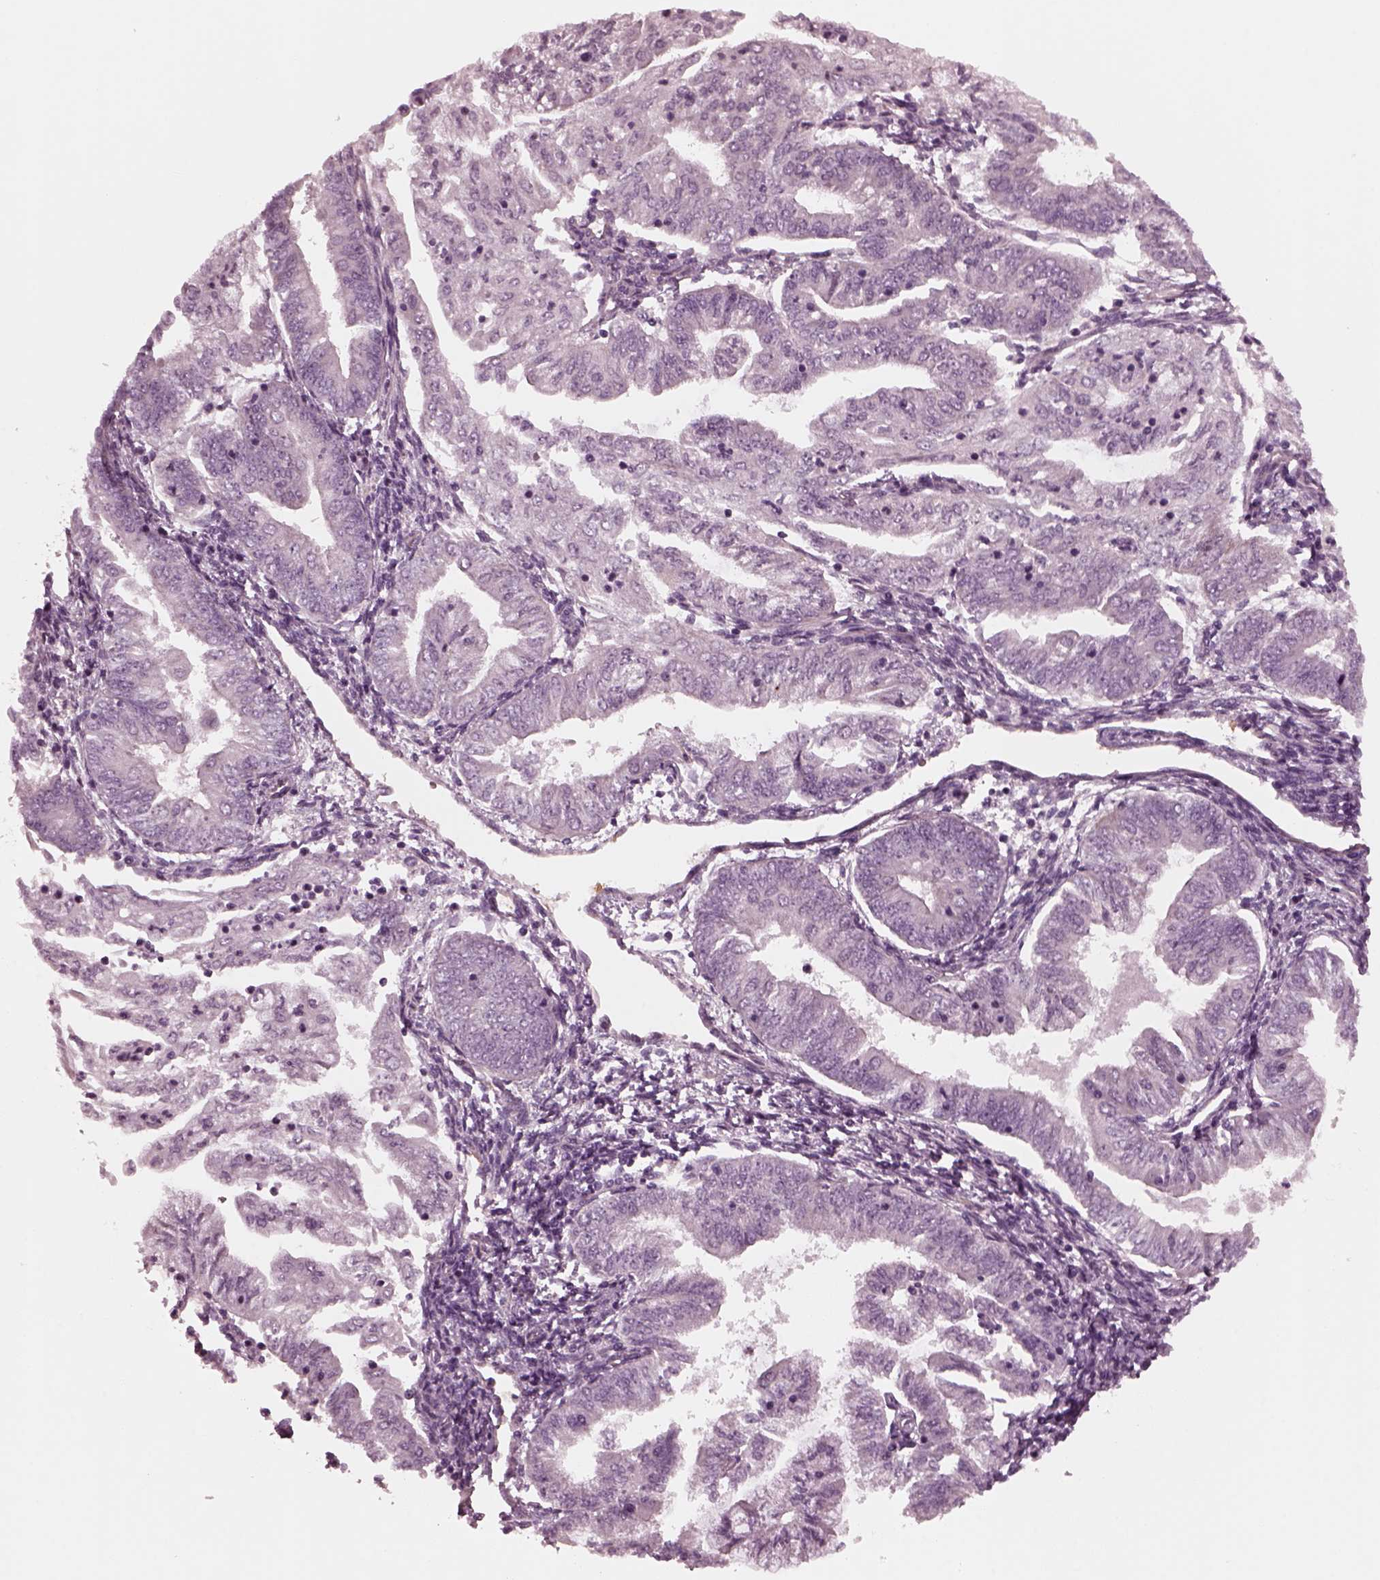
{"staining": {"intensity": "negative", "quantity": "none", "location": "none"}, "tissue": "endometrial cancer", "cell_type": "Tumor cells", "image_type": "cancer", "snomed": [{"axis": "morphology", "description": "Adenocarcinoma, NOS"}, {"axis": "topography", "description": "Endometrium"}], "caption": "Tumor cells are negative for brown protein staining in endometrial adenocarcinoma. The staining was performed using DAB to visualize the protein expression in brown, while the nuclei were stained in blue with hematoxylin (Magnification: 20x).", "gene": "KIF6", "patient": {"sex": "female", "age": 55}}